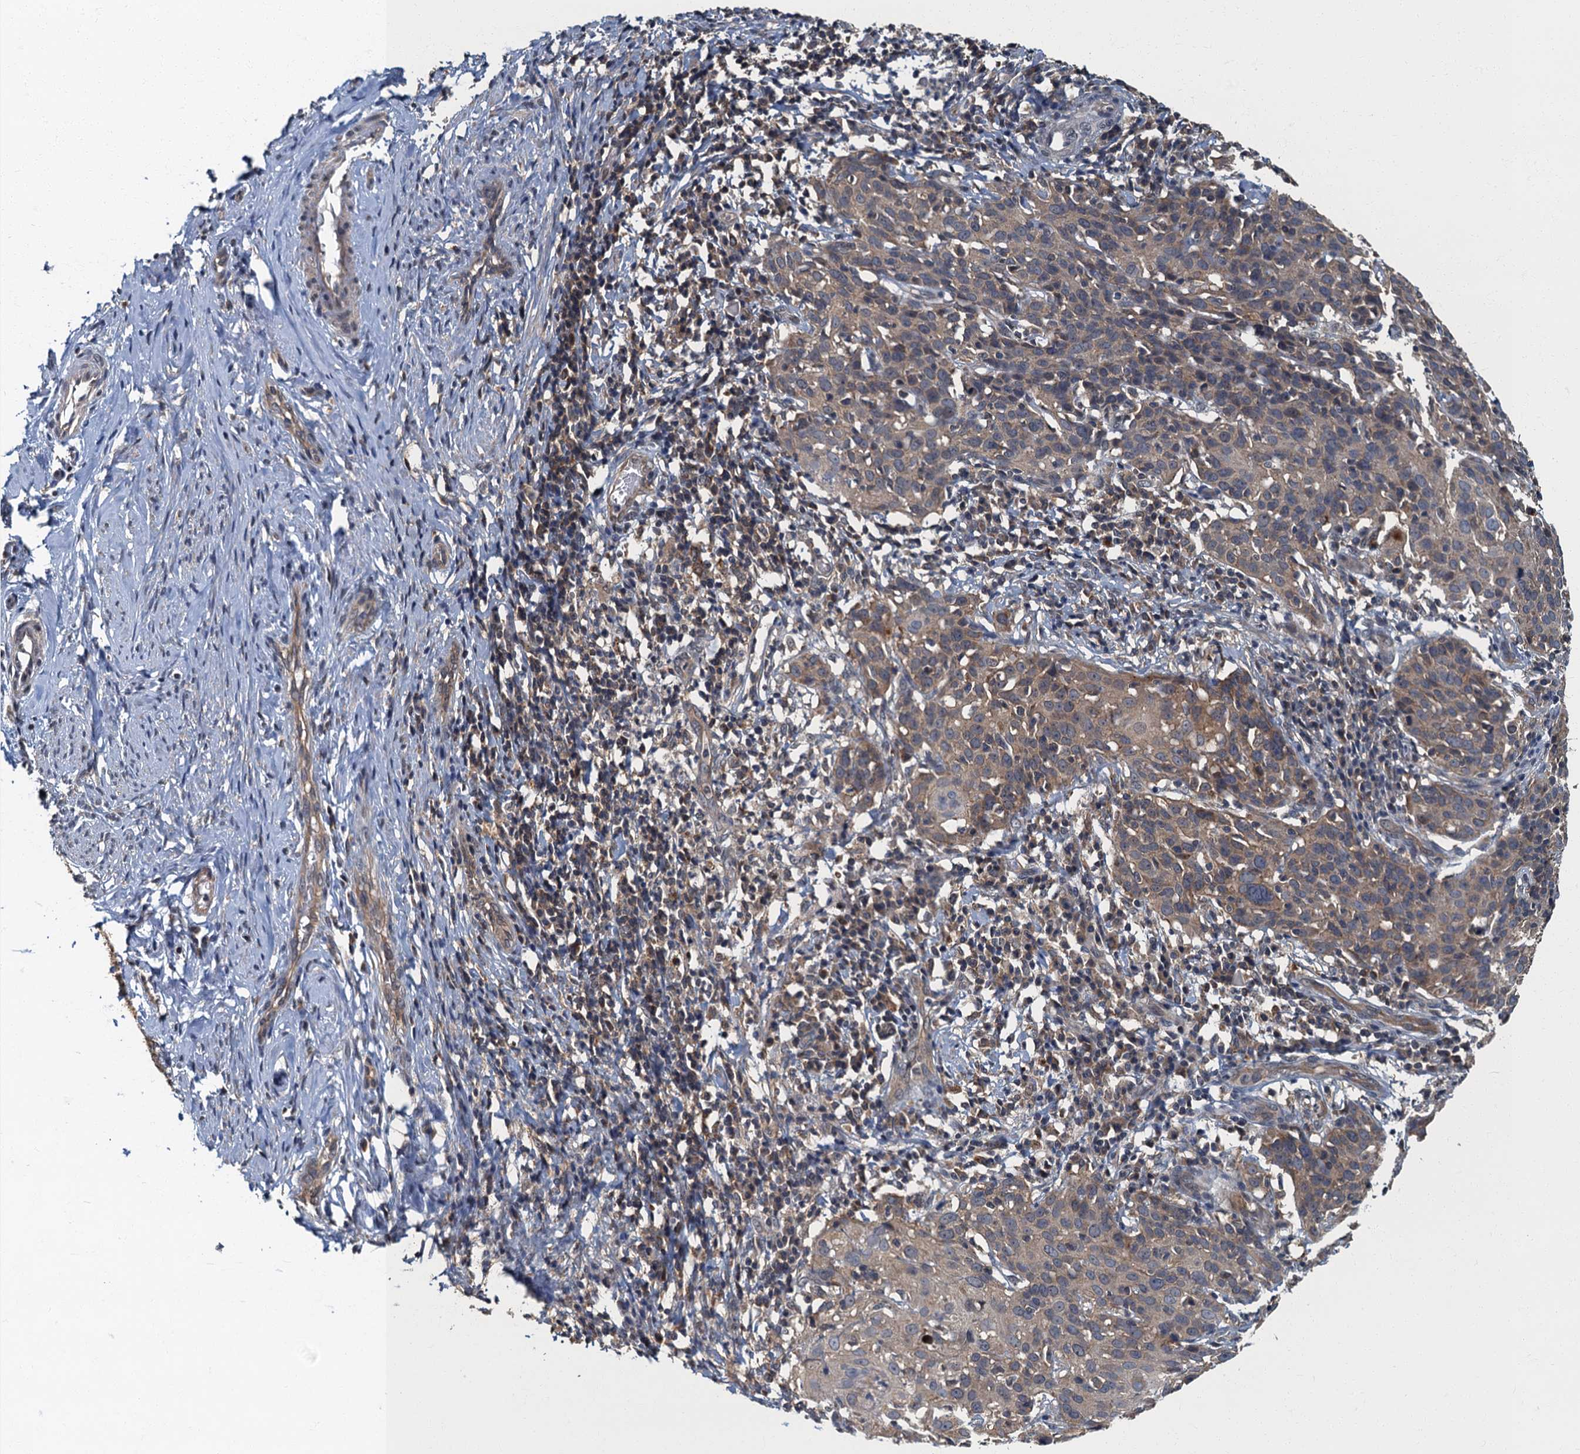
{"staining": {"intensity": "moderate", "quantity": ">75%", "location": "cytoplasmic/membranous"}, "tissue": "cervical cancer", "cell_type": "Tumor cells", "image_type": "cancer", "snomed": [{"axis": "morphology", "description": "Squamous cell carcinoma, NOS"}, {"axis": "topography", "description": "Cervix"}], "caption": "A medium amount of moderate cytoplasmic/membranous expression is identified in approximately >75% of tumor cells in squamous cell carcinoma (cervical) tissue.", "gene": "WDCP", "patient": {"sex": "female", "age": 50}}